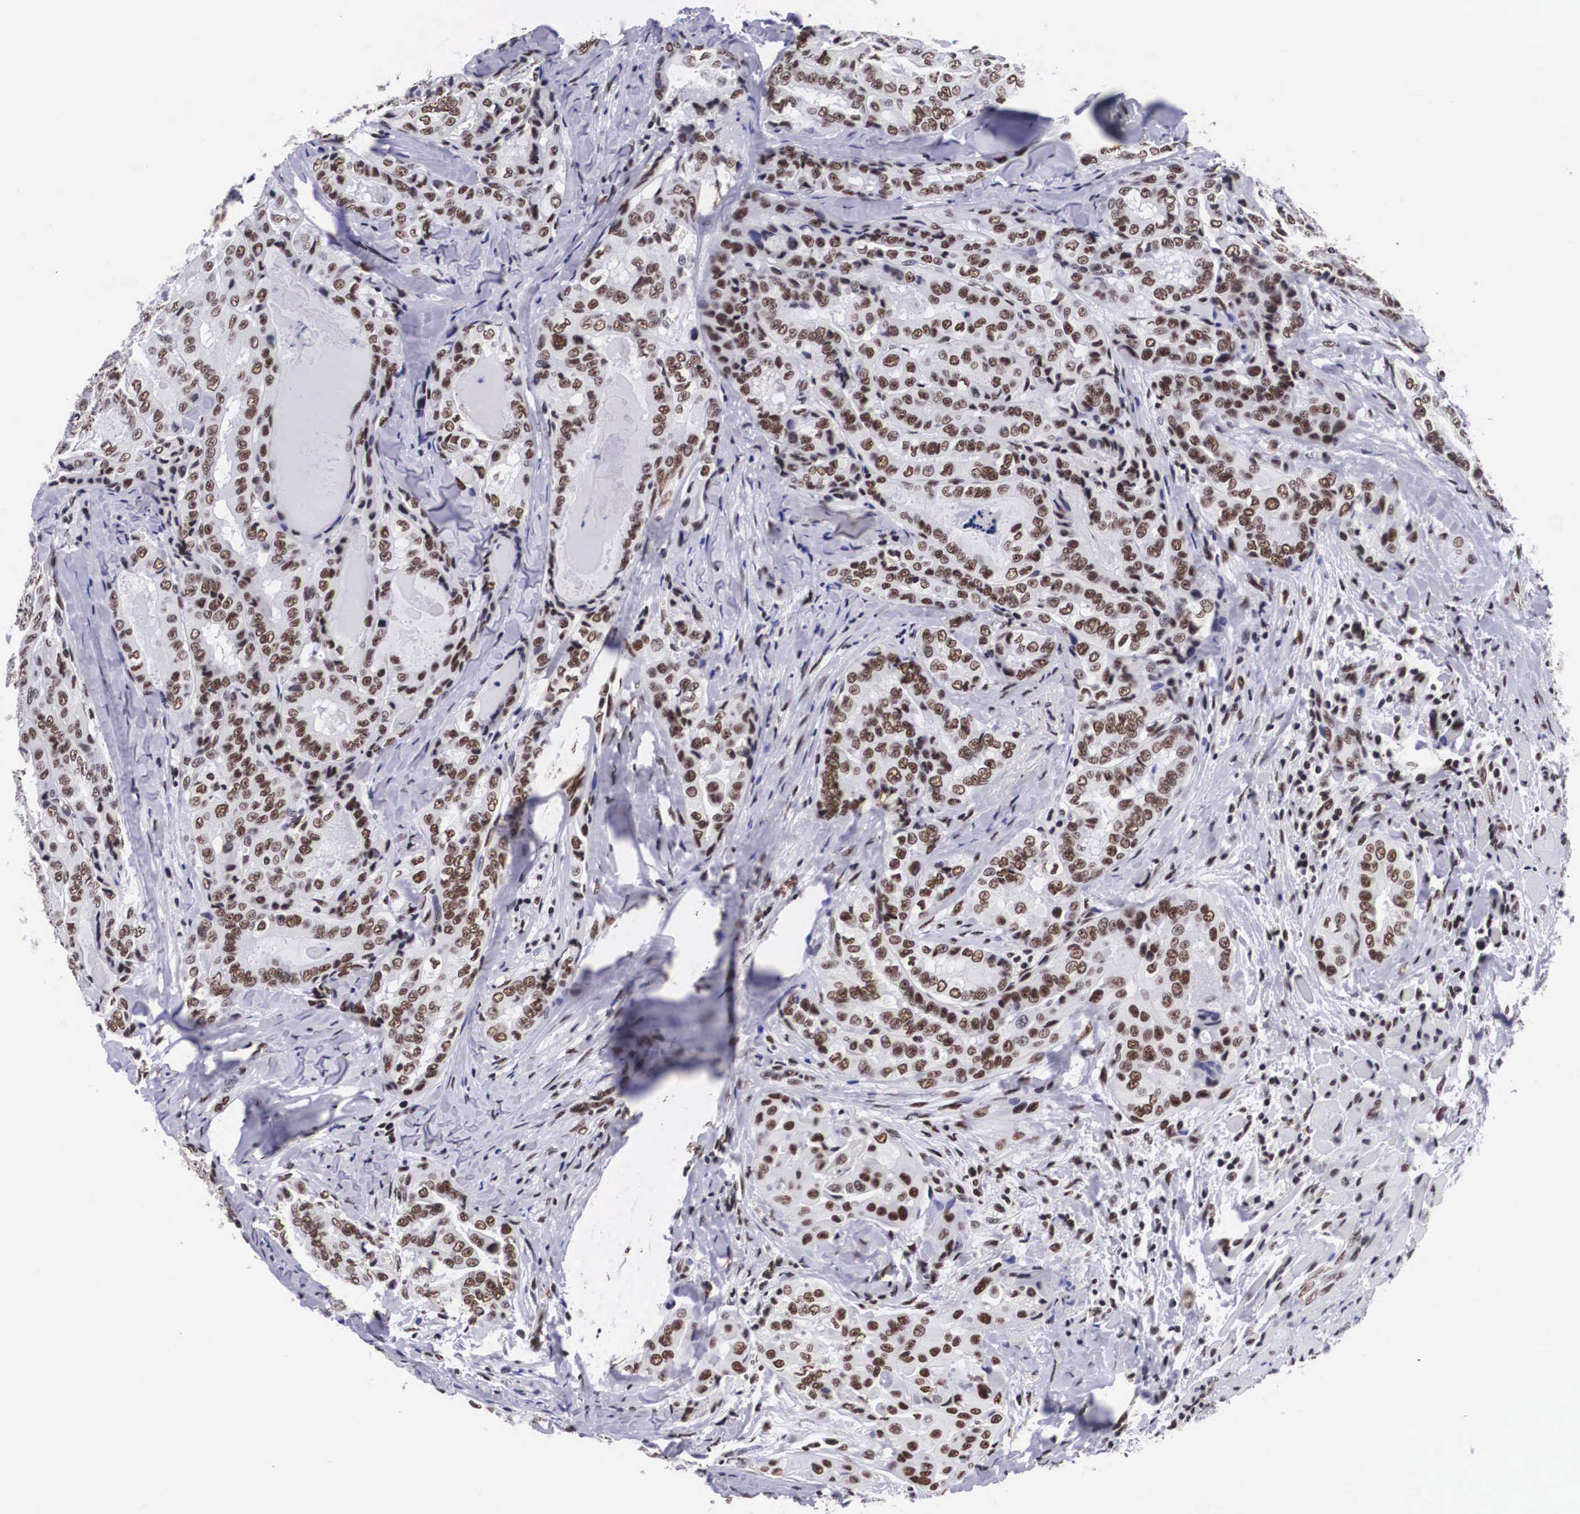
{"staining": {"intensity": "moderate", "quantity": ">75%", "location": "nuclear"}, "tissue": "thyroid cancer", "cell_type": "Tumor cells", "image_type": "cancer", "snomed": [{"axis": "morphology", "description": "Papillary adenocarcinoma, NOS"}, {"axis": "topography", "description": "Thyroid gland"}], "caption": "Immunohistochemical staining of thyroid papillary adenocarcinoma shows moderate nuclear protein positivity in about >75% of tumor cells.", "gene": "SF3A1", "patient": {"sex": "female", "age": 71}}